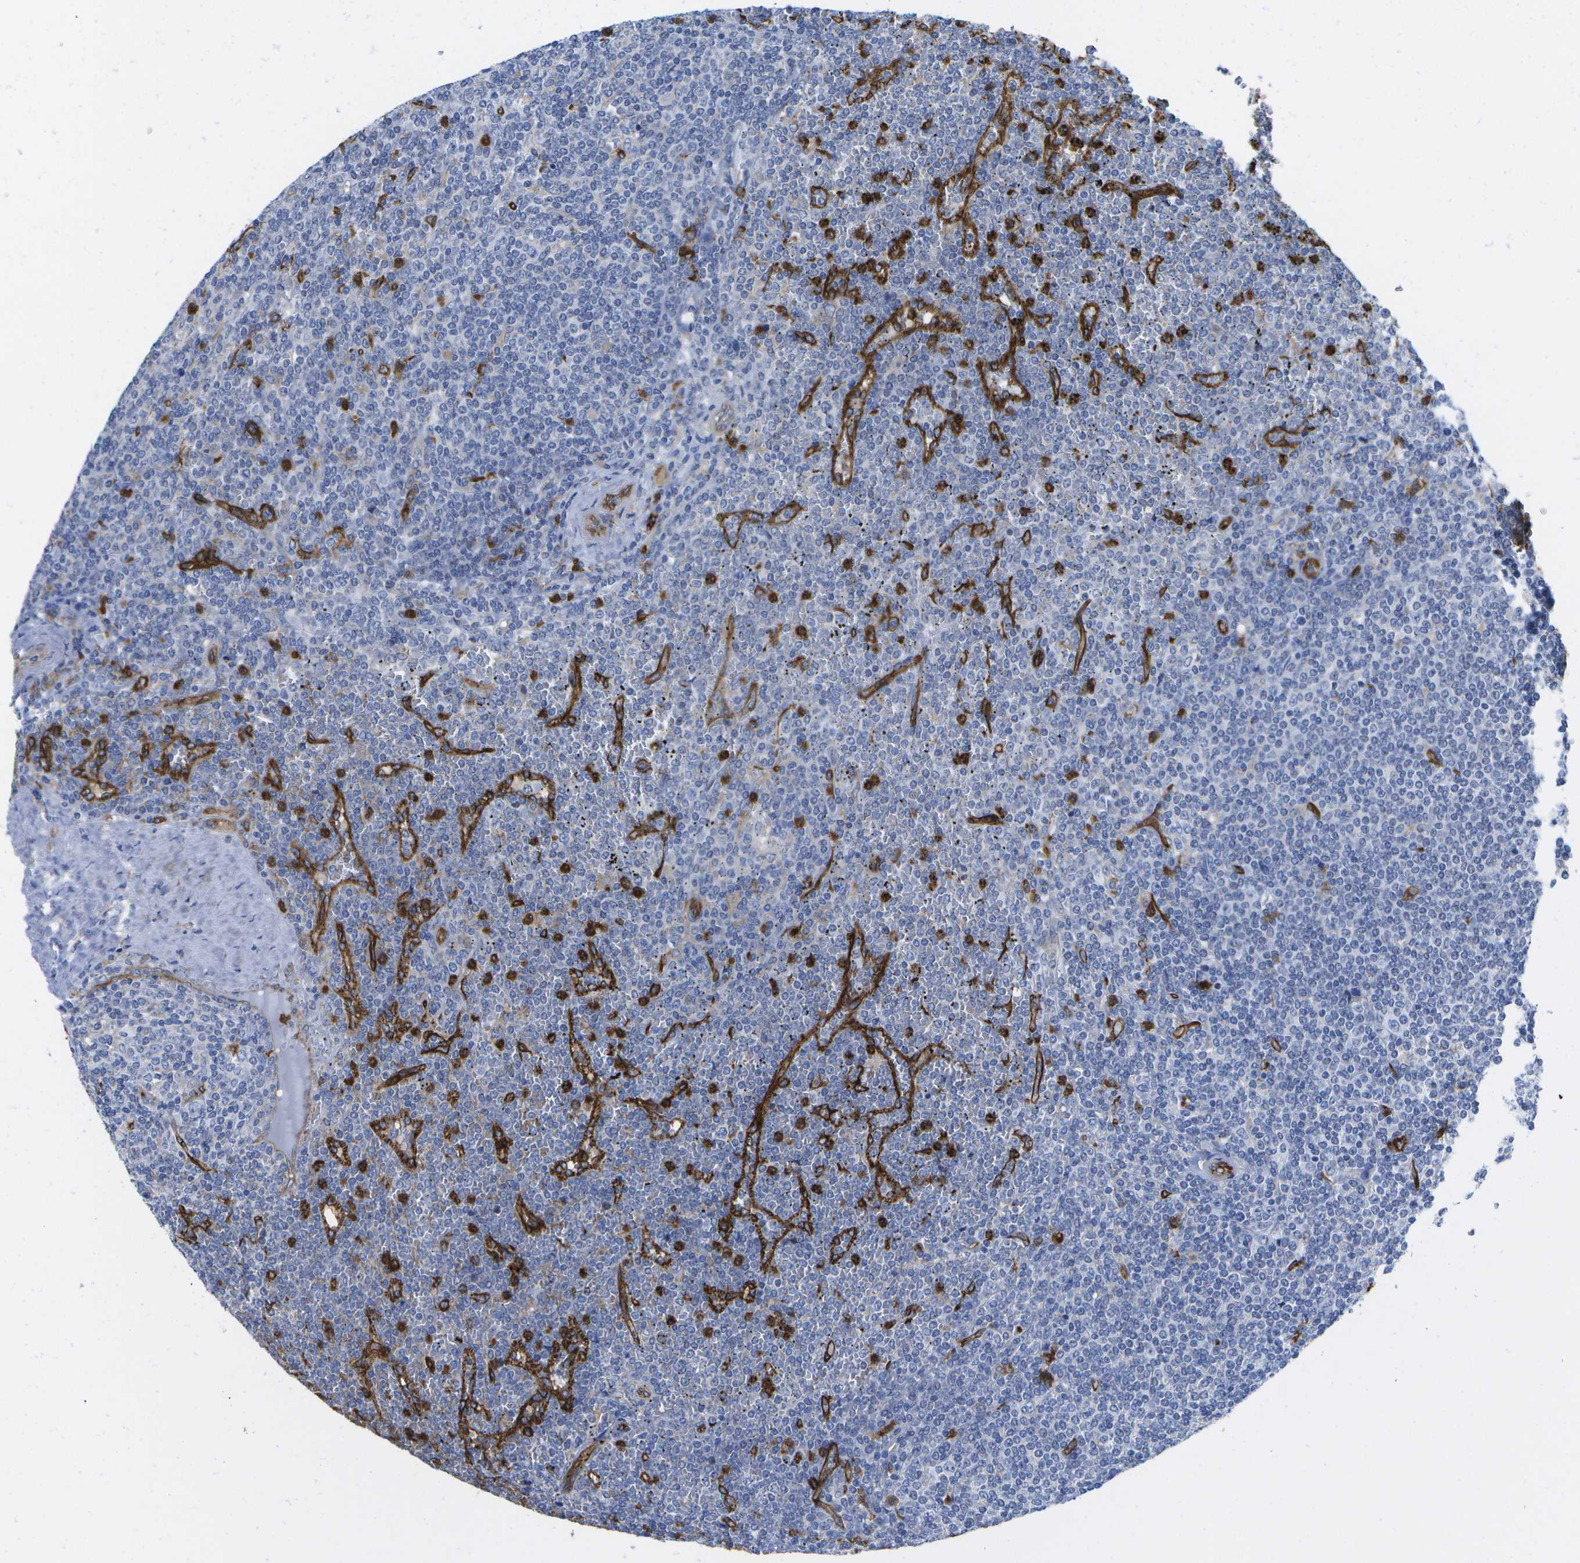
{"staining": {"intensity": "negative", "quantity": "none", "location": "none"}, "tissue": "lymphoma", "cell_type": "Tumor cells", "image_type": "cancer", "snomed": [{"axis": "morphology", "description": "Malignant lymphoma, non-Hodgkin's type, Low grade"}, {"axis": "topography", "description": "Spleen"}], "caption": "This is an immunohistochemistry (IHC) photomicrograph of human low-grade malignant lymphoma, non-Hodgkin's type. There is no positivity in tumor cells.", "gene": "DYSF", "patient": {"sex": "female", "age": 19}}